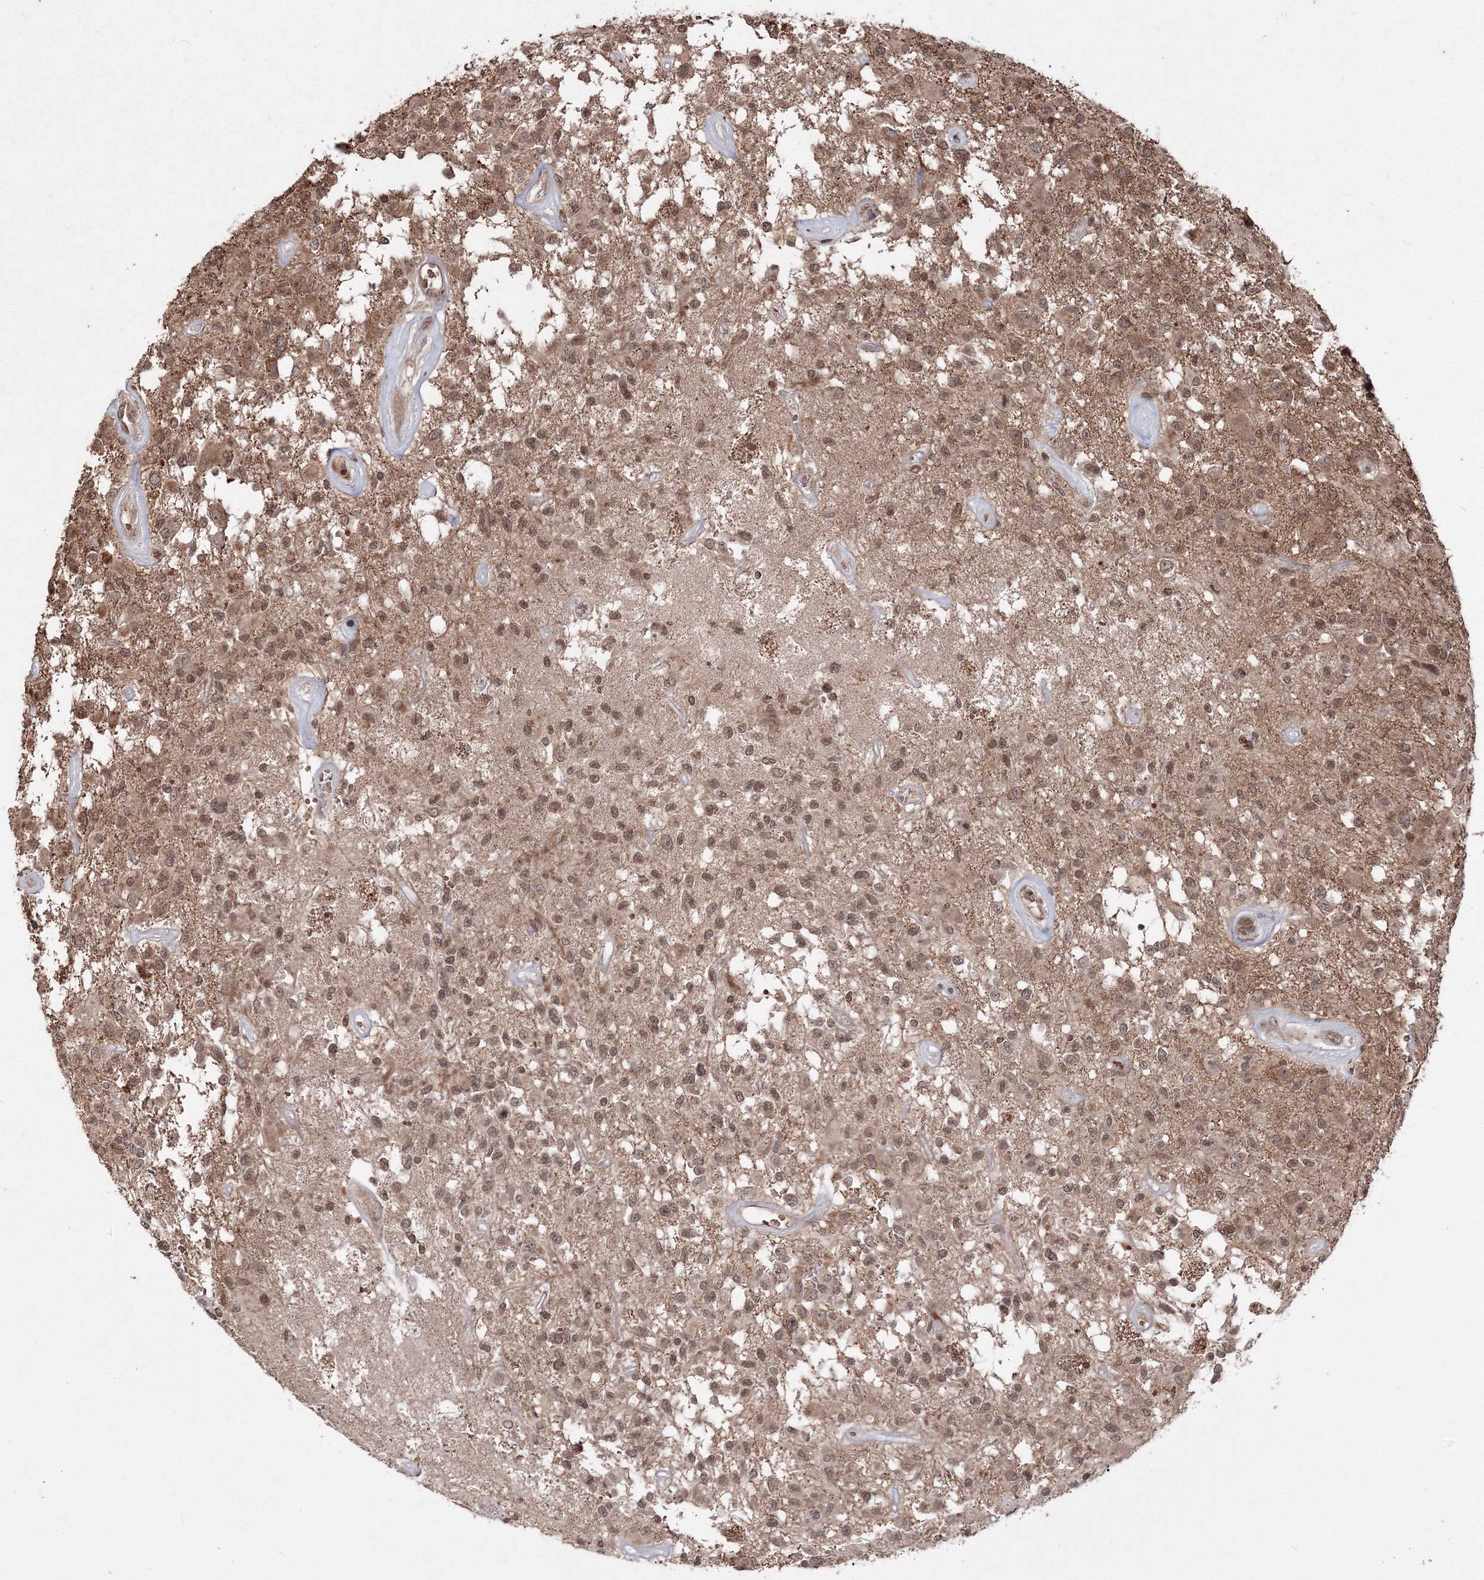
{"staining": {"intensity": "moderate", "quantity": ">75%", "location": "cytoplasmic/membranous,nuclear"}, "tissue": "glioma", "cell_type": "Tumor cells", "image_type": "cancer", "snomed": [{"axis": "morphology", "description": "Glioma, malignant, High grade"}, {"axis": "morphology", "description": "Glioblastoma, NOS"}, {"axis": "topography", "description": "Brain"}], "caption": "Glioblastoma stained with DAB IHC reveals medium levels of moderate cytoplasmic/membranous and nuclear staining in approximately >75% of tumor cells. Nuclei are stained in blue.", "gene": "PEX13", "patient": {"sex": "male", "age": 60}}